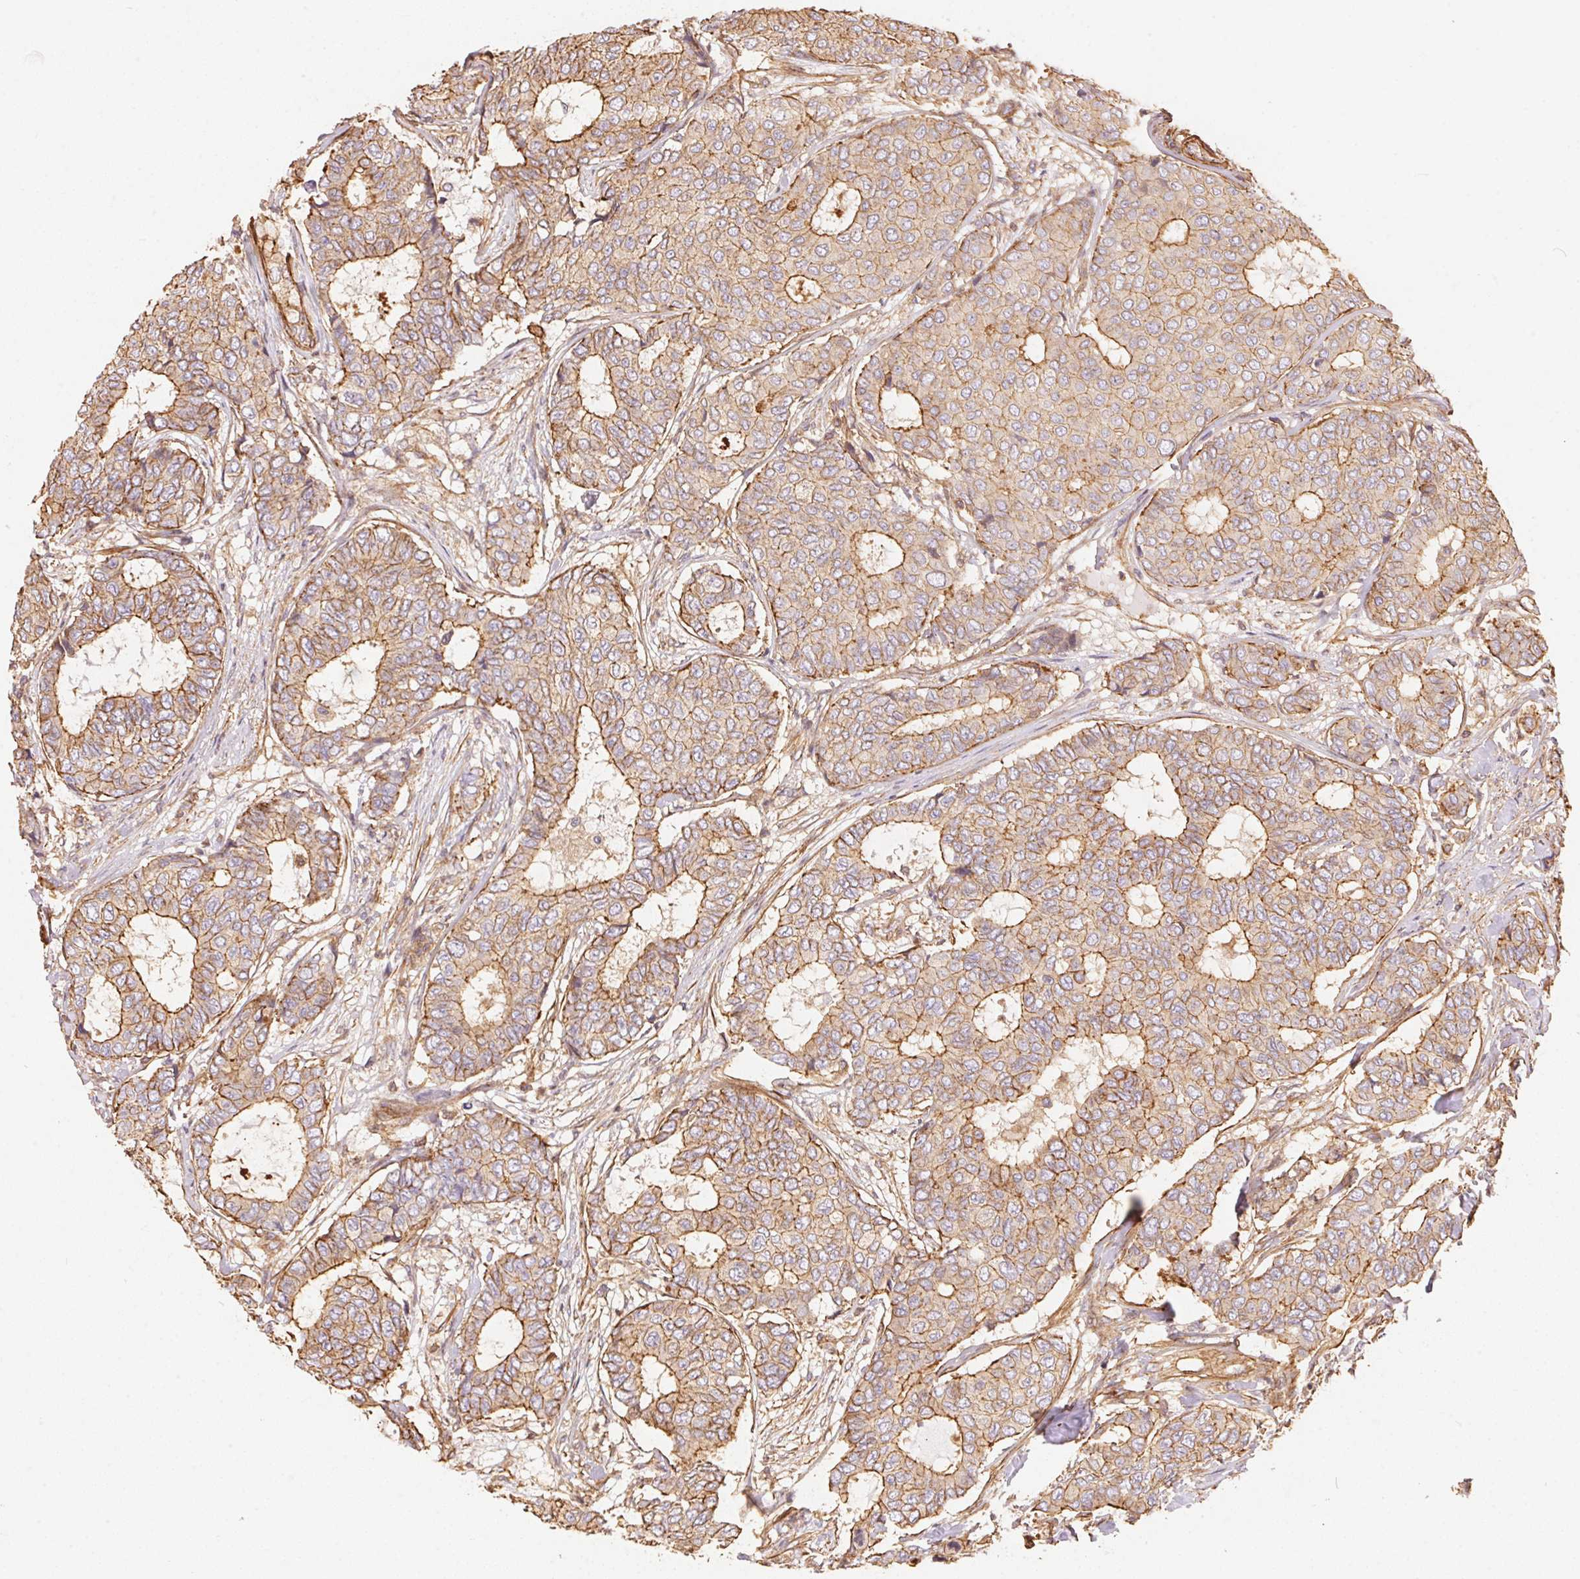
{"staining": {"intensity": "moderate", "quantity": ">75%", "location": "cytoplasmic/membranous"}, "tissue": "breast cancer", "cell_type": "Tumor cells", "image_type": "cancer", "snomed": [{"axis": "morphology", "description": "Duct carcinoma"}, {"axis": "topography", "description": "Breast"}], "caption": "A high-resolution micrograph shows immunohistochemistry (IHC) staining of breast cancer (invasive ductal carcinoma), which displays moderate cytoplasmic/membranous positivity in about >75% of tumor cells. Immunohistochemistry (ihc) stains the protein of interest in brown and the nuclei are stained blue.", "gene": "FRAS1", "patient": {"sex": "female", "age": 75}}